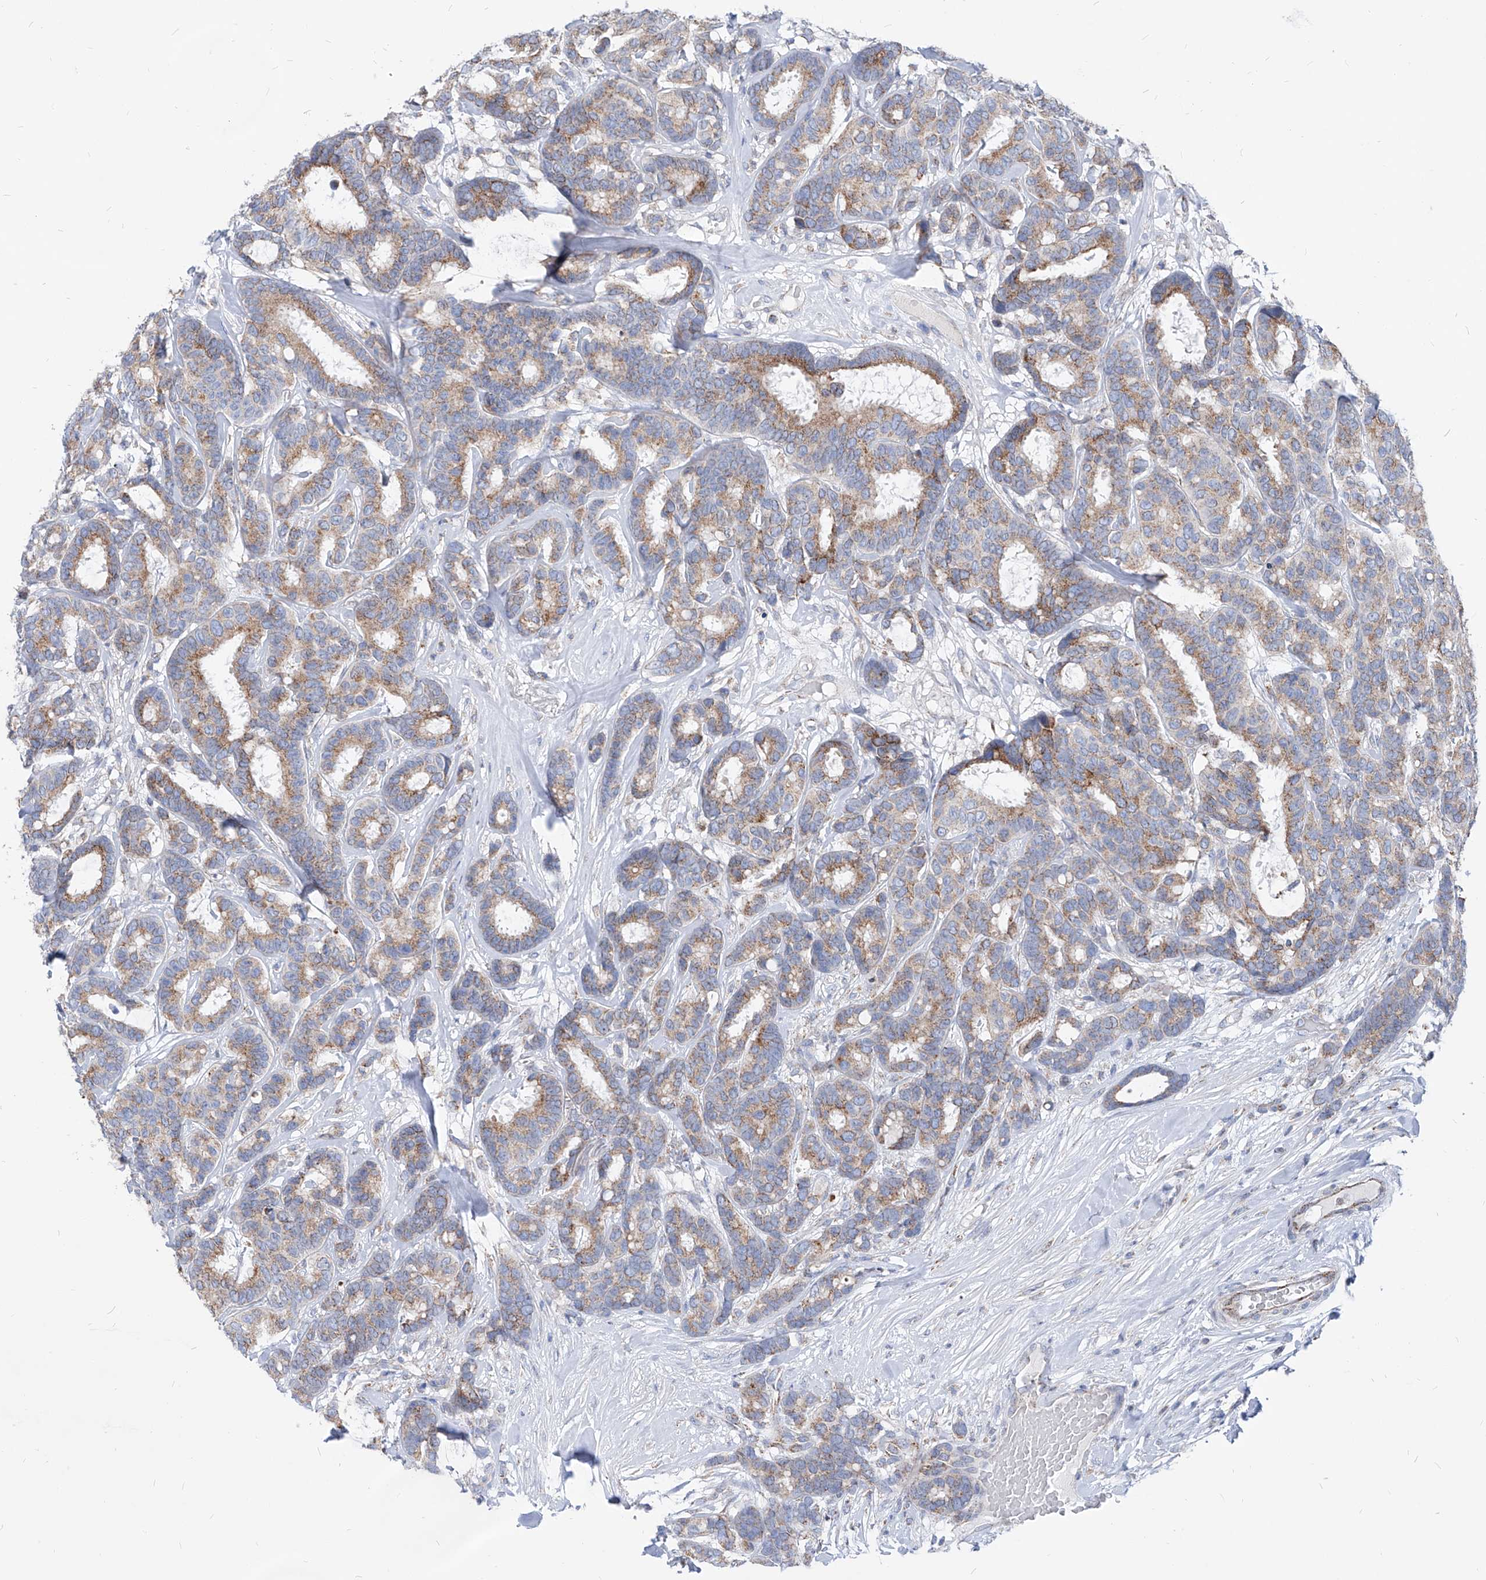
{"staining": {"intensity": "moderate", "quantity": ">75%", "location": "cytoplasmic/membranous"}, "tissue": "breast cancer", "cell_type": "Tumor cells", "image_type": "cancer", "snomed": [{"axis": "morphology", "description": "Duct carcinoma"}, {"axis": "topography", "description": "Breast"}], "caption": "DAB (3,3'-diaminobenzidine) immunohistochemical staining of human intraductal carcinoma (breast) displays moderate cytoplasmic/membranous protein expression in approximately >75% of tumor cells. (DAB IHC with brightfield microscopy, high magnification).", "gene": "AGPS", "patient": {"sex": "female", "age": 87}}